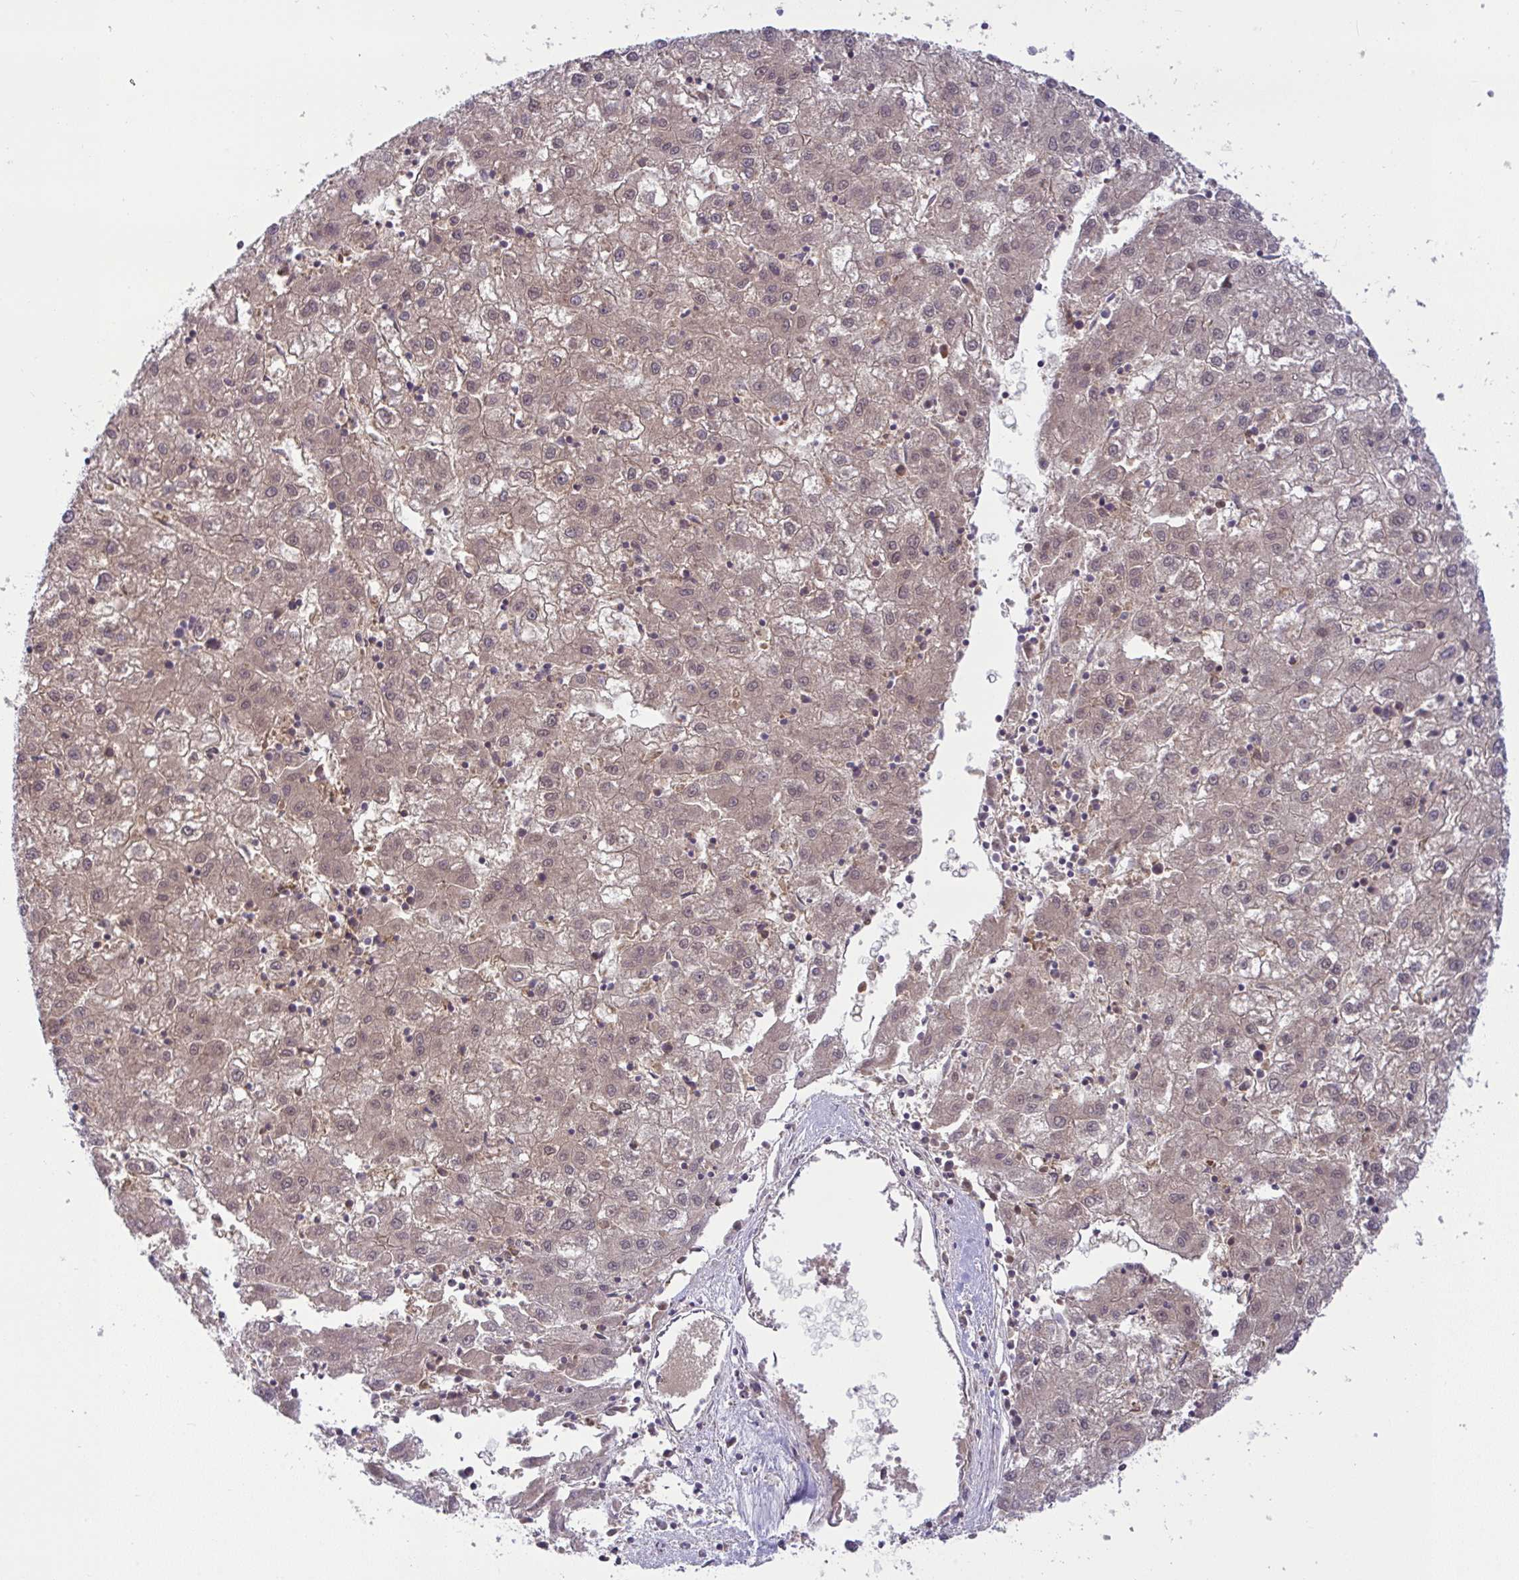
{"staining": {"intensity": "moderate", "quantity": ">75%", "location": "cytoplasmic/membranous,nuclear"}, "tissue": "liver cancer", "cell_type": "Tumor cells", "image_type": "cancer", "snomed": [{"axis": "morphology", "description": "Carcinoma, Hepatocellular, NOS"}, {"axis": "topography", "description": "Liver"}], "caption": "An image of human liver cancer (hepatocellular carcinoma) stained for a protein reveals moderate cytoplasmic/membranous and nuclear brown staining in tumor cells. Nuclei are stained in blue.", "gene": "KLF2", "patient": {"sex": "male", "age": 72}}